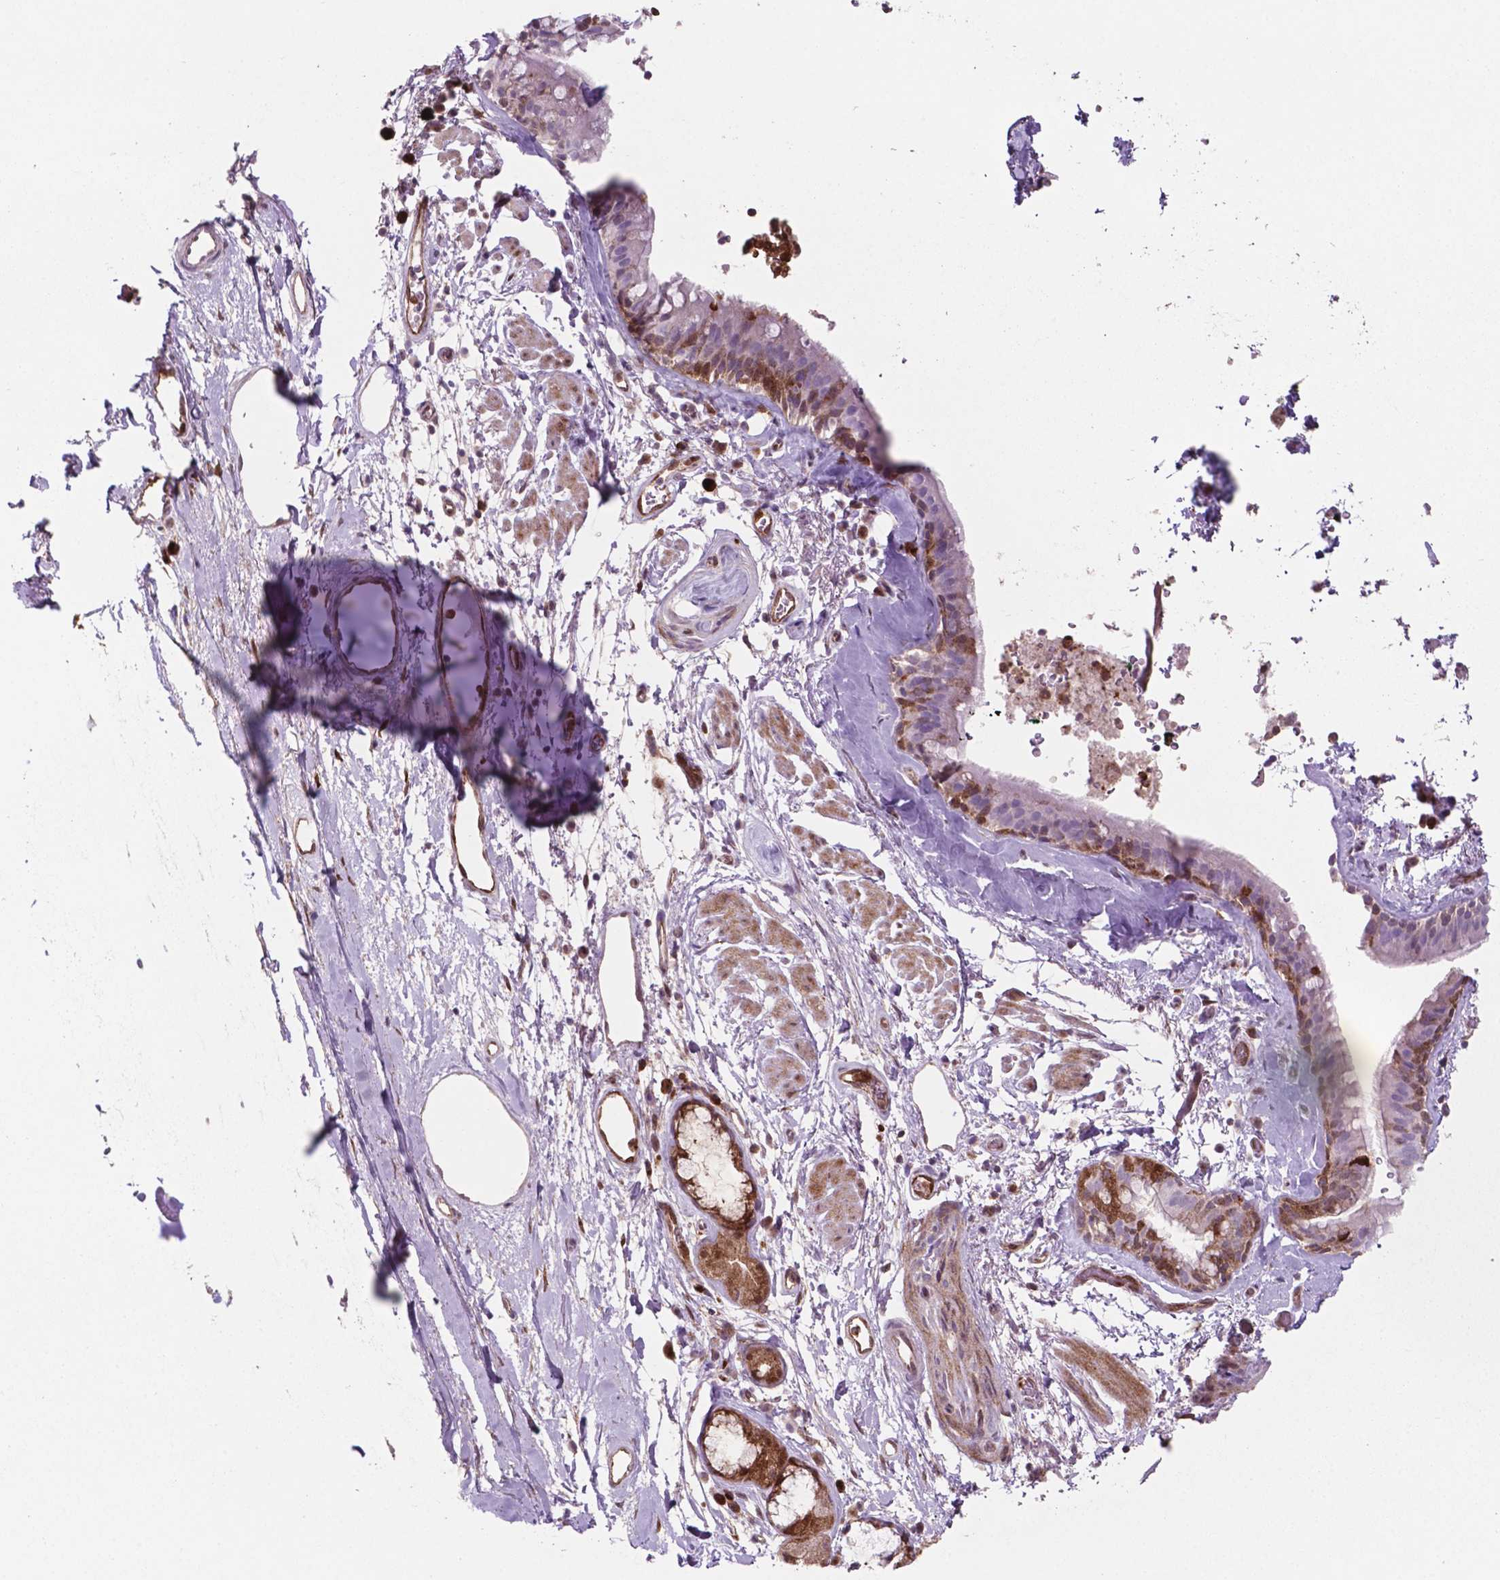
{"staining": {"intensity": "moderate", "quantity": "<25%", "location": "cytoplasmic/membranous"}, "tissue": "bronchus", "cell_type": "Respiratory epithelial cells", "image_type": "normal", "snomed": [{"axis": "morphology", "description": "Normal tissue, NOS"}, {"axis": "topography", "description": "Cartilage tissue"}, {"axis": "topography", "description": "Bronchus"}], "caption": "Unremarkable bronchus displays moderate cytoplasmic/membranous staining in approximately <25% of respiratory epithelial cells (Stains: DAB in brown, nuclei in blue, Microscopy: brightfield microscopy at high magnification)..", "gene": "LDHA", "patient": {"sex": "male", "age": 58}}